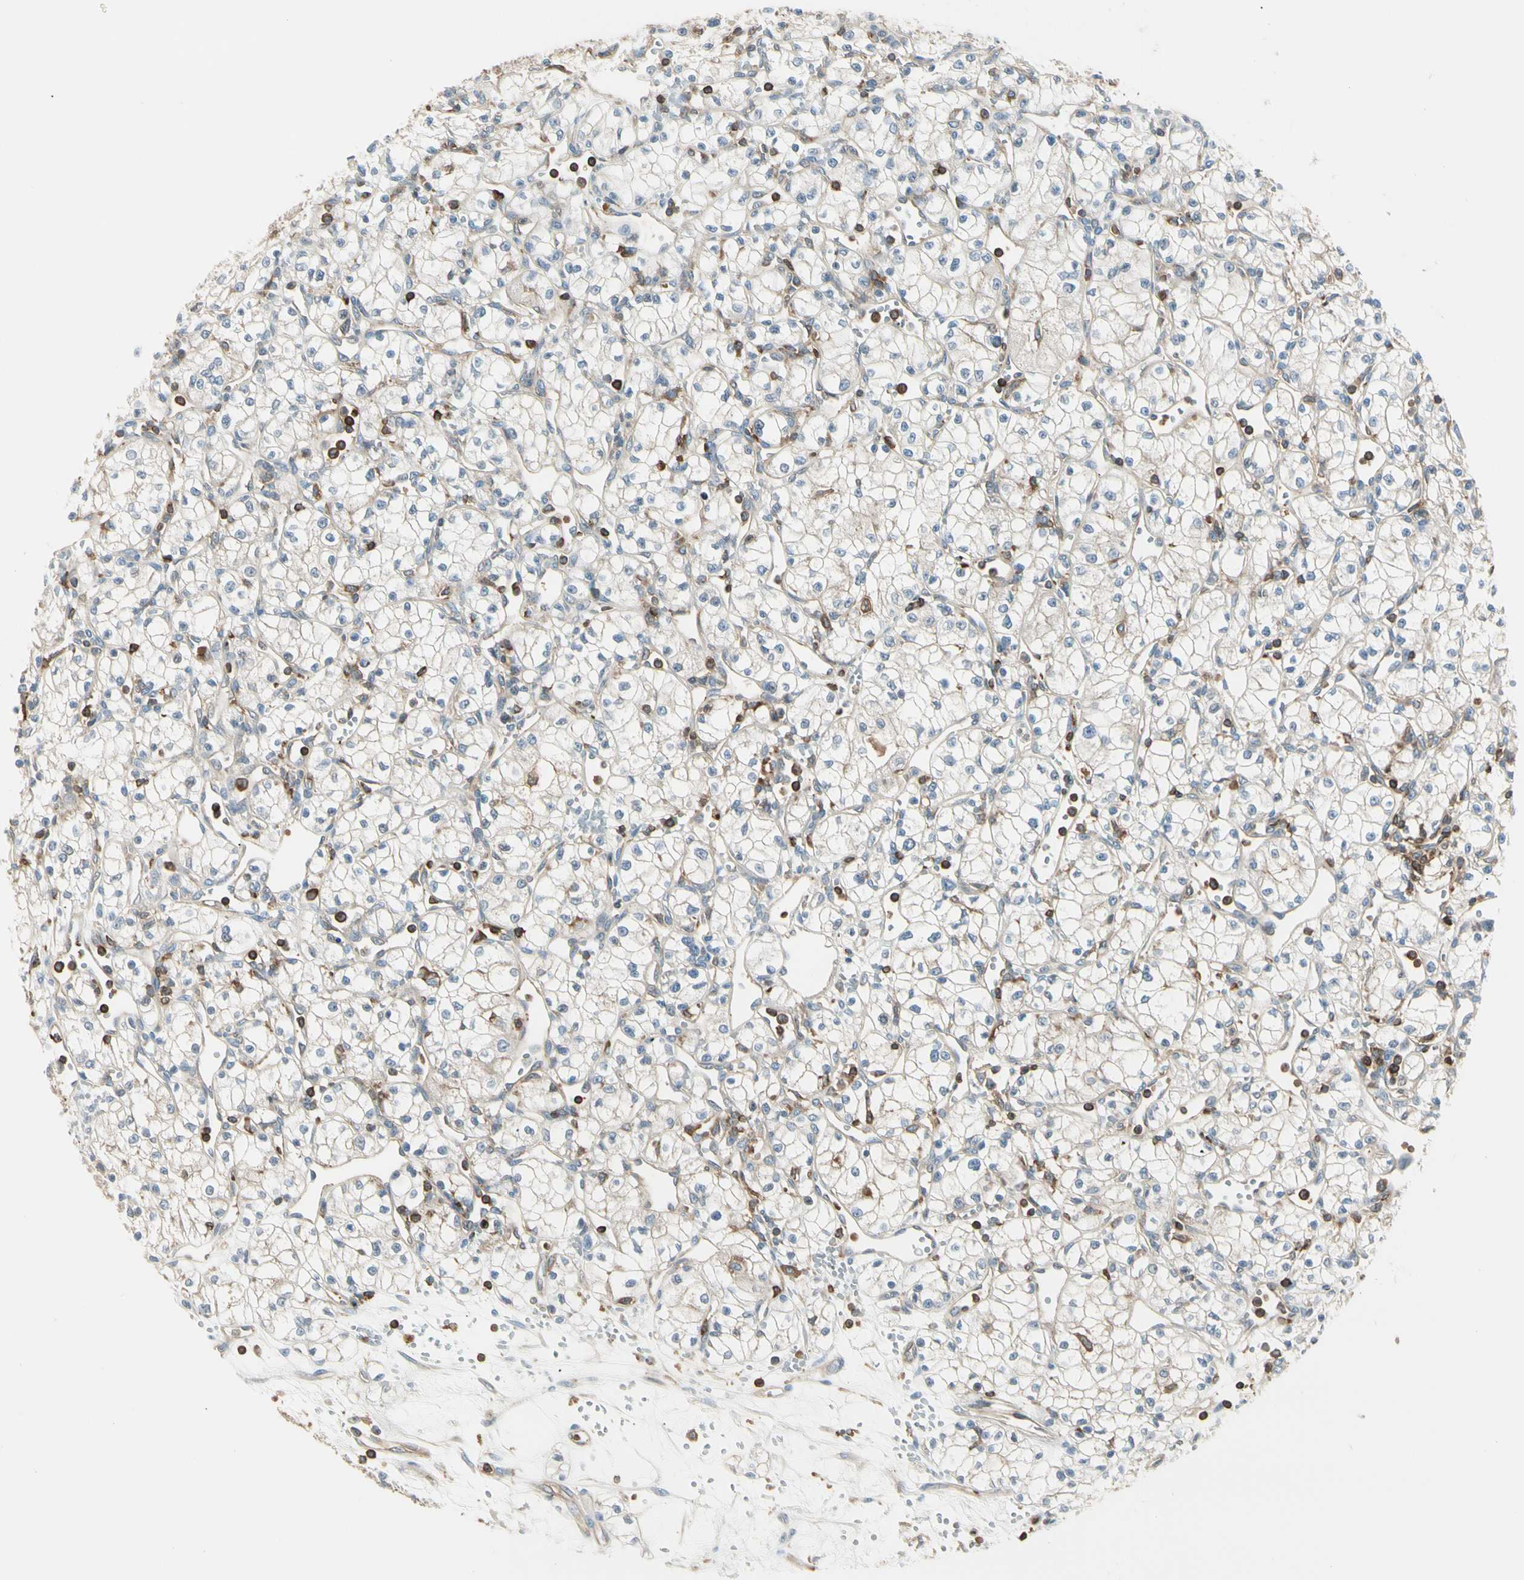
{"staining": {"intensity": "weak", "quantity": "25%-75%", "location": "cytoplasmic/membranous"}, "tissue": "renal cancer", "cell_type": "Tumor cells", "image_type": "cancer", "snomed": [{"axis": "morphology", "description": "Normal tissue, NOS"}, {"axis": "morphology", "description": "Adenocarcinoma, NOS"}, {"axis": "topography", "description": "Kidney"}], "caption": "Brown immunohistochemical staining in human renal cancer demonstrates weak cytoplasmic/membranous positivity in approximately 25%-75% of tumor cells. The staining was performed using DAB to visualize the protein expression in brown, while the nuclei were stained in blue with hematoxylin (Magnification: 20x).", "gene": "CAPZA2", "patient": {"sex": "male", "age": 59}}